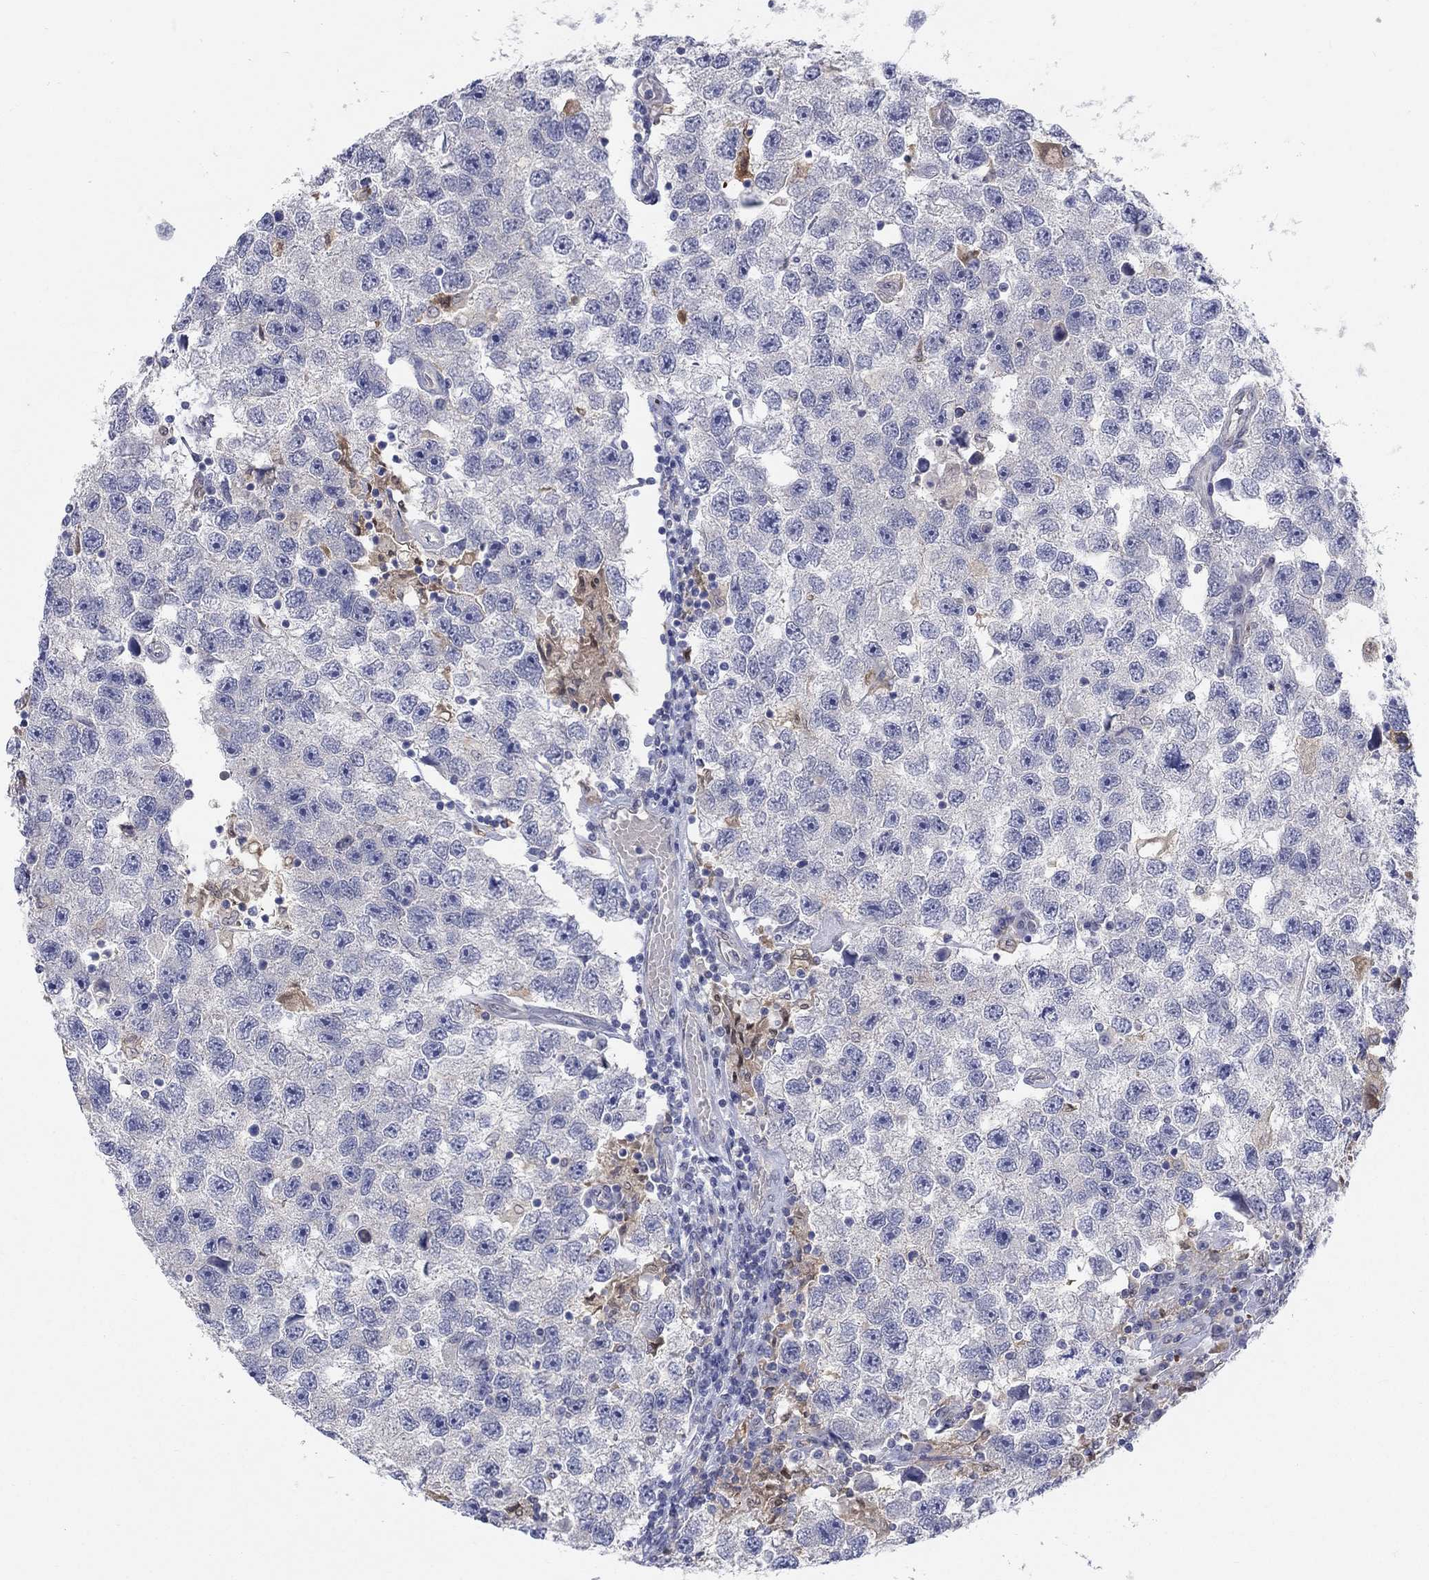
{"staining": {"intensity": "negative", "quantity": "none", "location": "none"}, "tissue": "testis cancer", "cell_type": "Tumor cells", "image_type": "cancer", "snomed": [{"axis": "morphology", "description": "Seminoma, NOS"}, {"axis": "topography", "description": "Testis"}], "caption": "Immunohistochemistry photomicrograph of neoplastic tissue: human seminoma (testis) stained with DAB reveals no significant protein positivity in tumor cells. (Stains: DAB immunohistochemistry with hematoxylin counter stain, Microscopy: brightfield microscopy at high magnification).", "gene": "EGFLAM", "patient": {"sex": "male", "age": 26}}